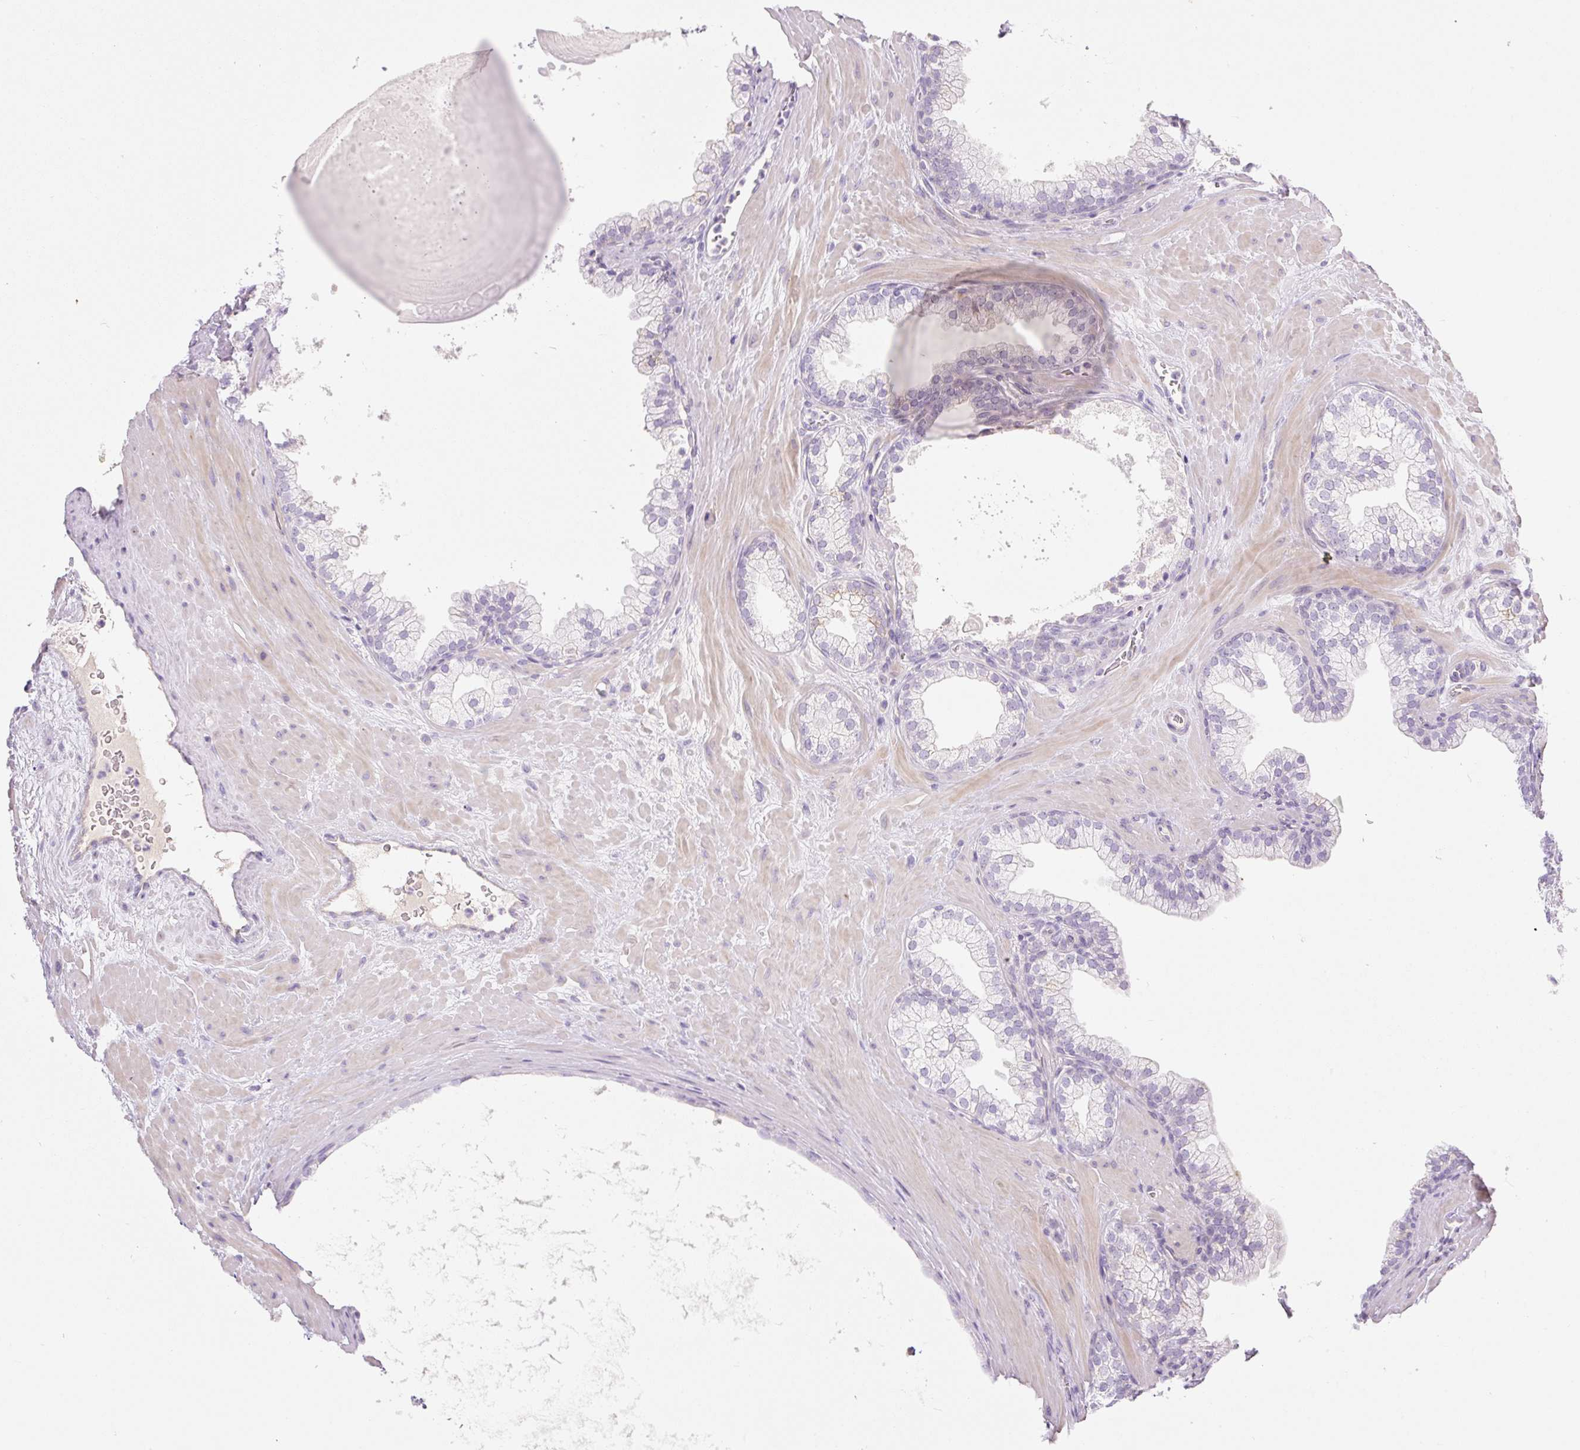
{"staining": {"intensity": "strong", "quantity": "<25%", "location": "cytoplasmic/membranous"}, "tissue": "prostate", "cell_type": "Glandular cells", "image_type": "normal", "snomed": [{"axis": "morphology", "description": "Normal tissue, NOS"}, {"axis": "topography", "description": "Prostate"}, {"axis": "topography", "description": "Peripheral nerve tissue"}], "caption": "Protein staining reveals strong cytoplasmic/membranous staining in about <25% of glandular cells in benign prostate.", "gene": "MIA2", "patient": {"sex": "male", "age": 61}}